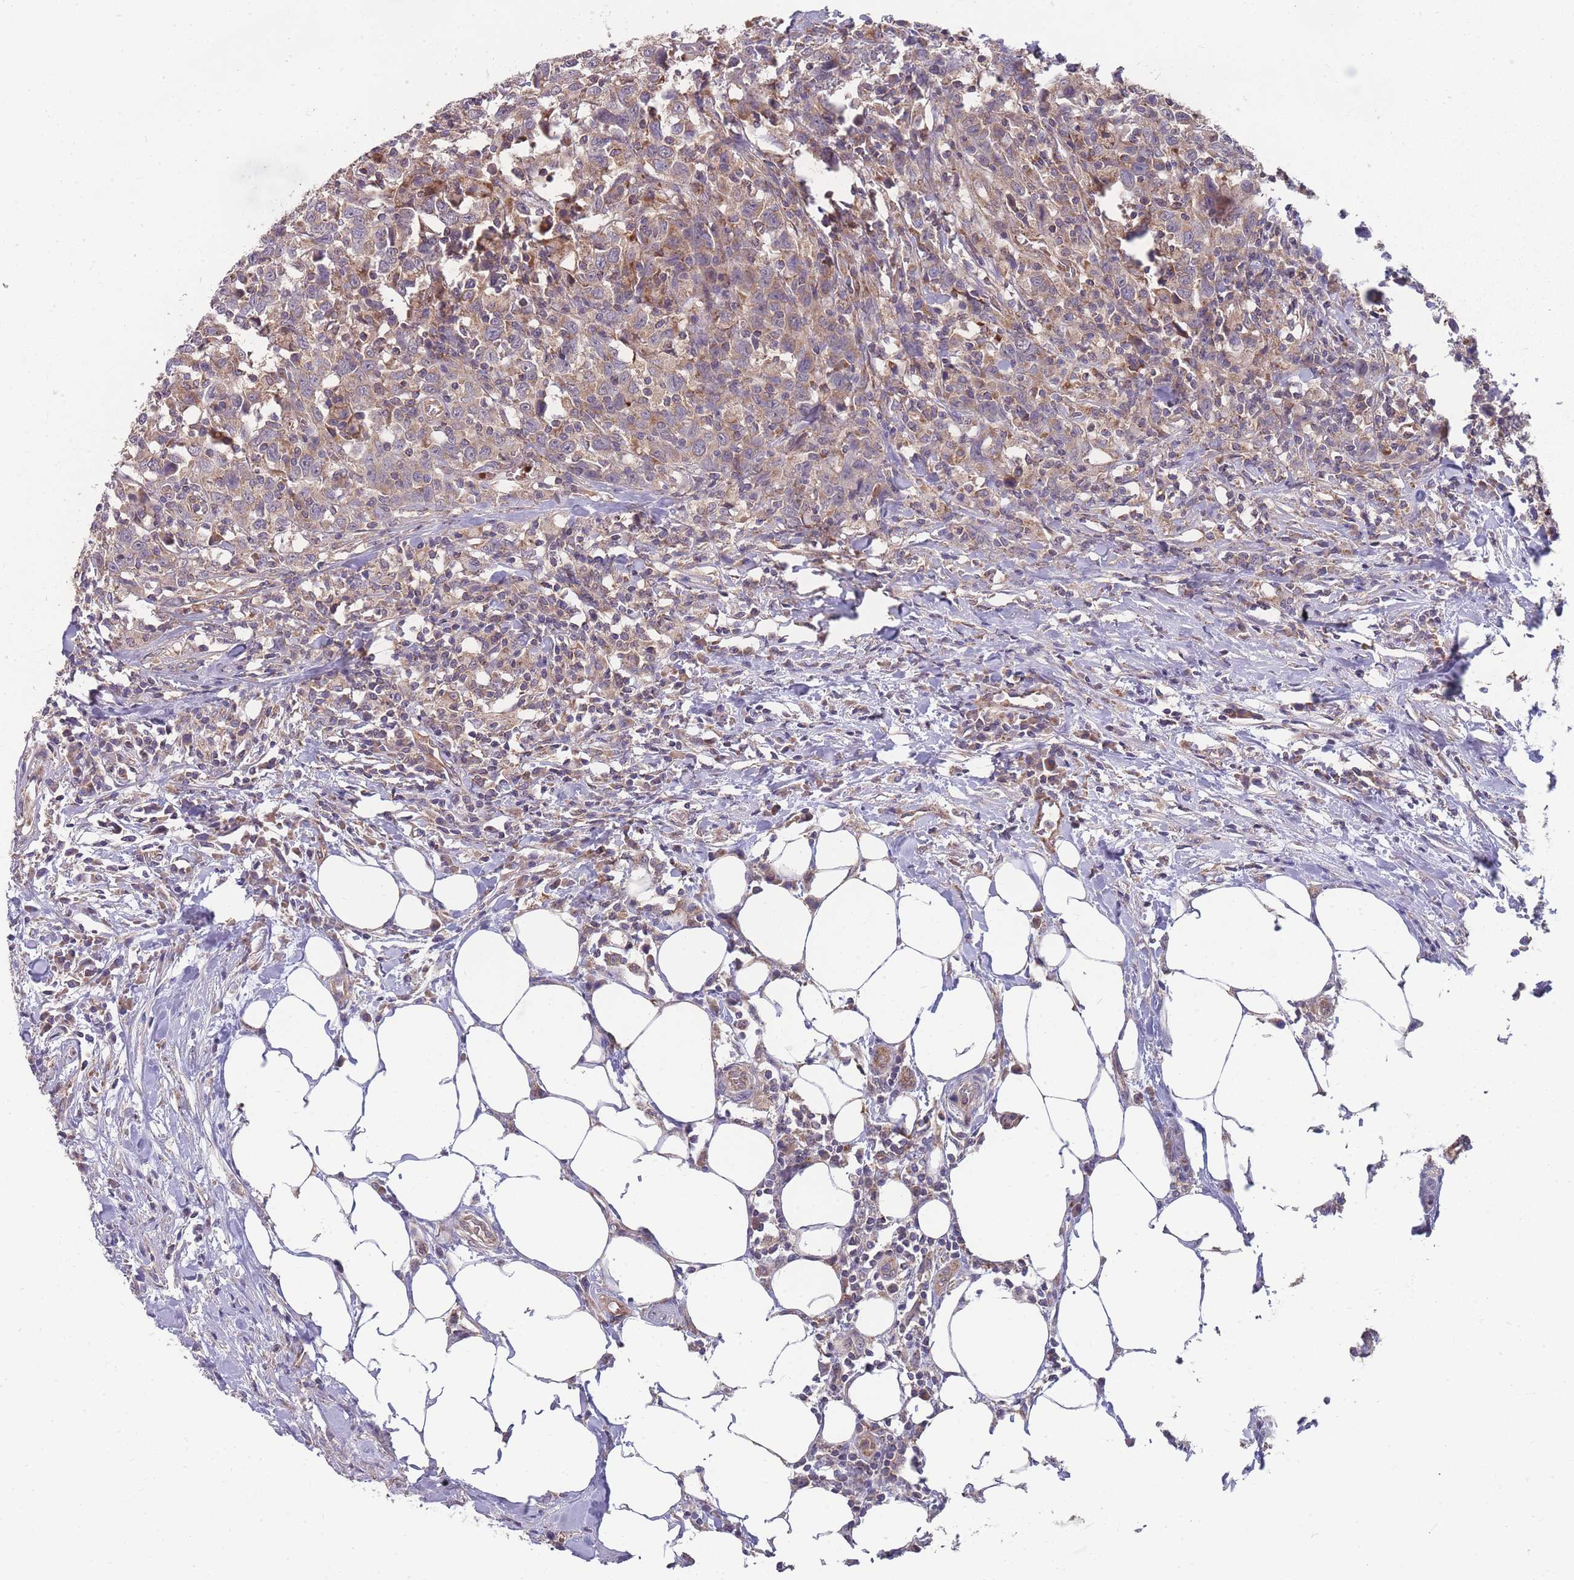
{"staining": {"intensity": "weak", "quantity": "25%-75%", "location": "cytoplasmic/membranous"}, "tissue": "urothelial cancer", "cell_type": "Tumor cells", "image_type": "cancer", "snomed": [{"axis": "morphology", "description": "Urothelial carcinoma, High grade"}, {"axis": "topography", "description": "Urinary bladder"}], "caption": "Immunohistochemical staining of urothelial carcinoma (high-grade) reveals weak cytoplasmic/membranous protein positivity in approximately 25%-75% of tumor cells.", "gene": "SLC35B4", "patient": {"sex": "male", "age": 61}}